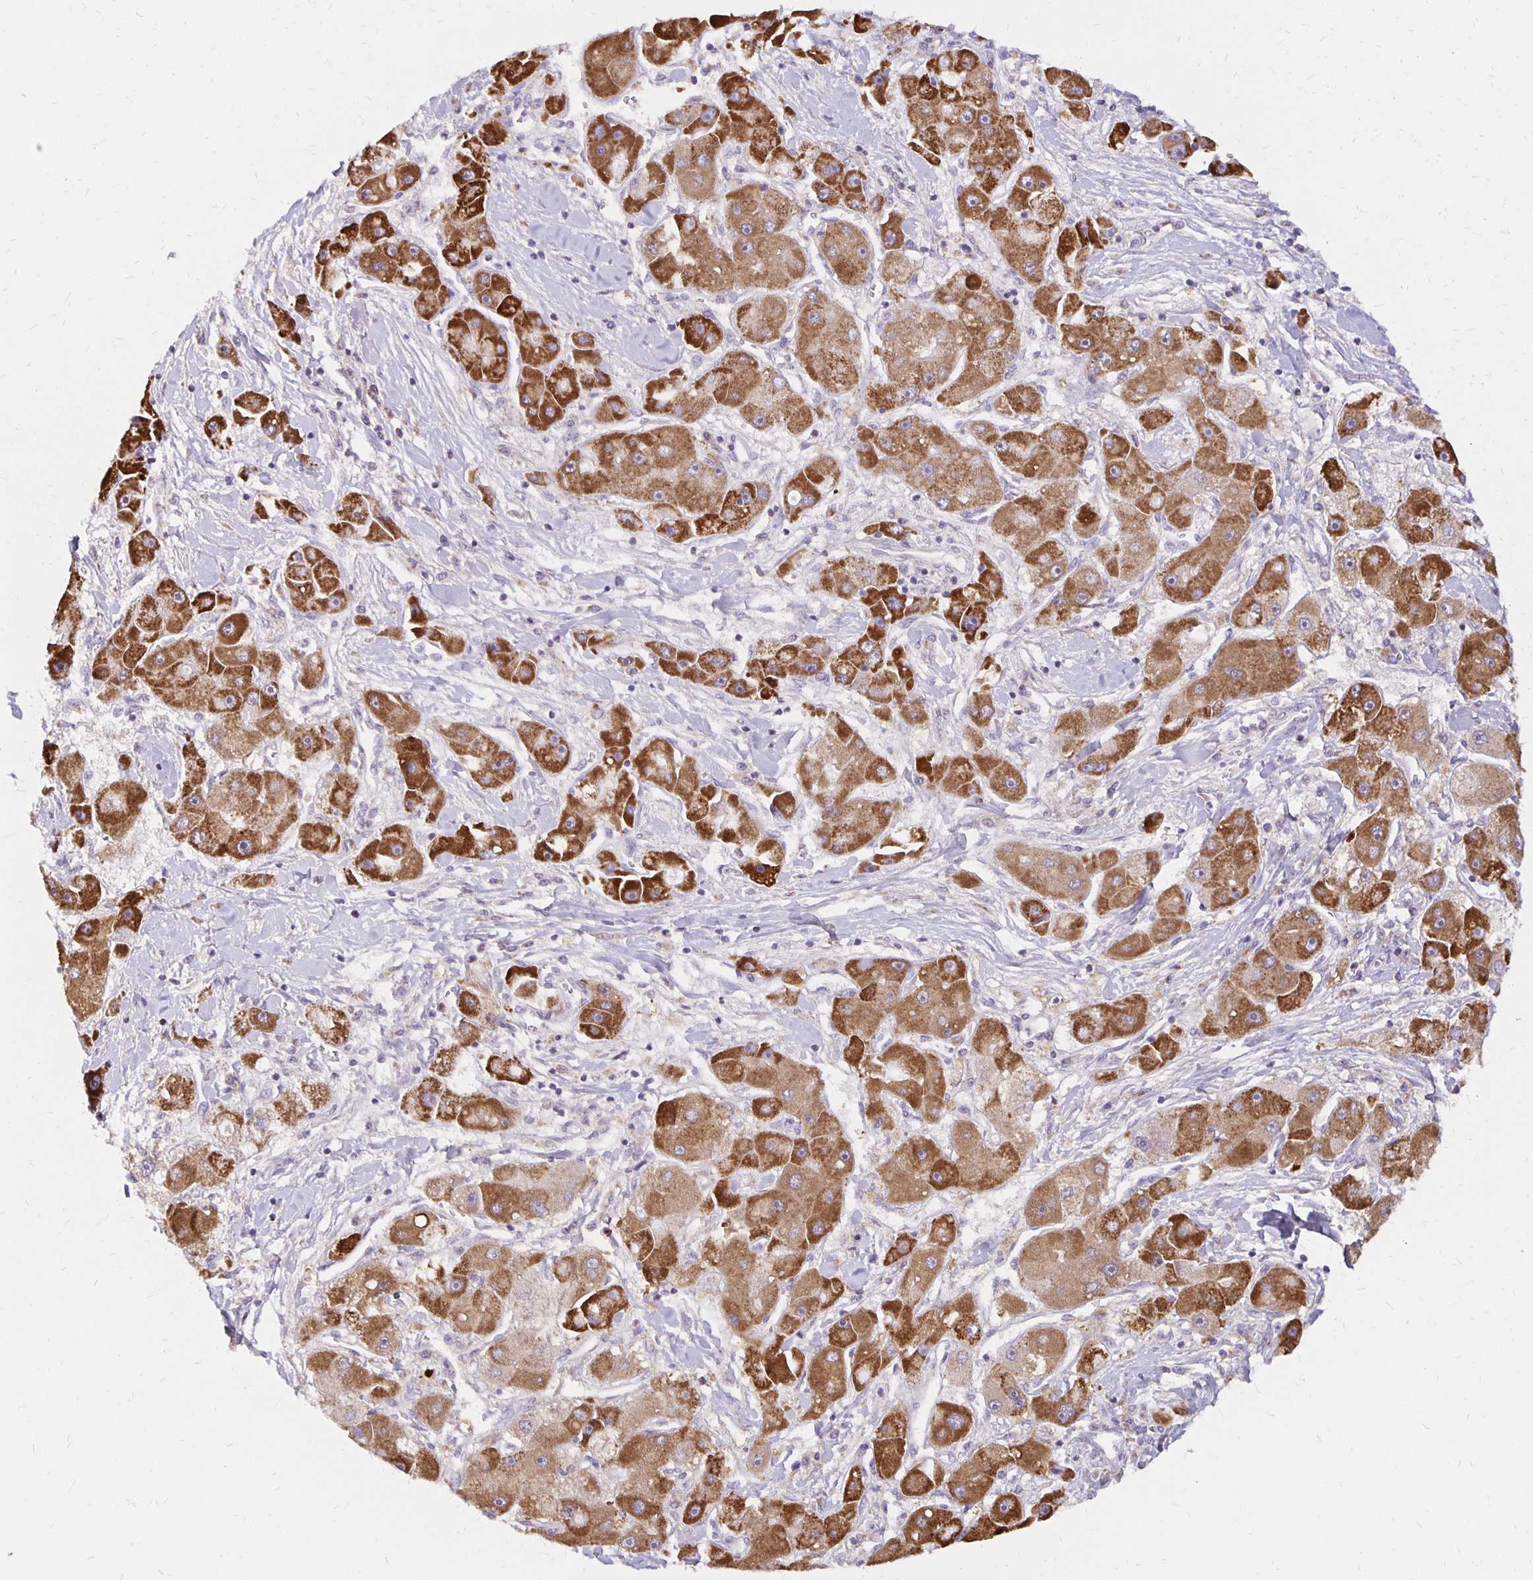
{"staining": {"intensity": "strong", "quantity": ">75%", "location": "cytoplasmic/membranous"}, "tissue": "liver cancer", "cell_type": "Tumor cells", "image_type": "cancer", "snomed": [{"axis": "morphology", "description": "Carcinoma, Hepatocellular, NOS"}, {"axis": "topography", "description": "Liver"}], "caption": "Immunohistochemistry (DAB) staining of human liver cancer demonstrates strong cytoplasmic/membranous protein expression in approximately >75% of tumor cells. Immunohistochemistry (ihc) stains the protein of interest in brown and the nuclei are stained blue.", "gene": "IER3", "patient": {"sex": "male", "age": 24}}